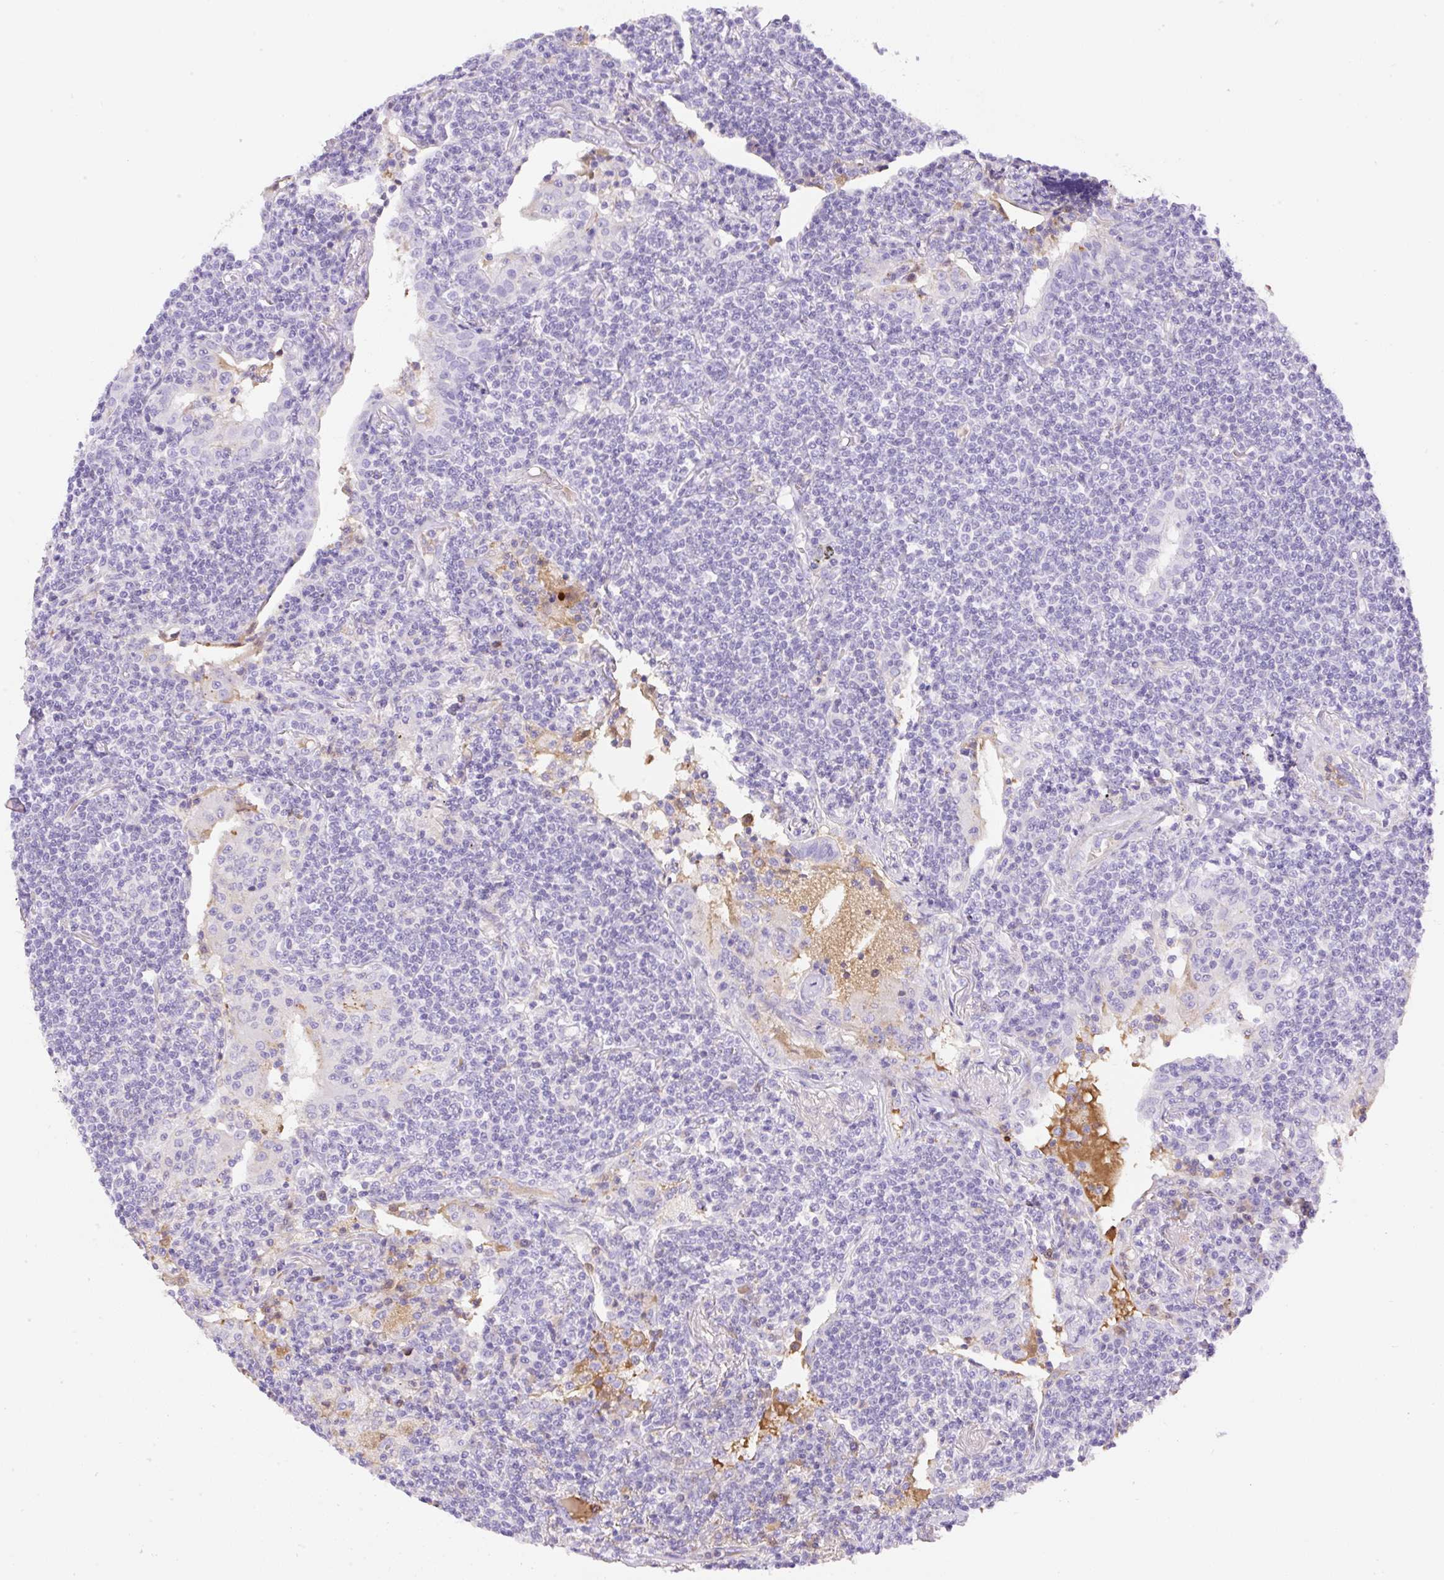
{"staining": {"intensity": "negative", "quantity": "none", "location": "none"}, "tissue": "lymphoma", "cell_type": "Tumor cells", "image_type": "cancer", "snomed": [{"axis": "morphology", "description": "Malignant lymphoma, non-Hodgkin's type, Low grade"}, {"axis": "topography", "description": "Lung"}], "caption": "IHC histopathology image of neoplastic tissue: human low-grade malignant lymphoma, non-Hodgkin's type stained with DAB (3,3'-diaminobenzidine) demonstrates no significant protein staining in tumor cells.", "gene": "TDRD15", "patient": {"sex": "female", "age": 71}}